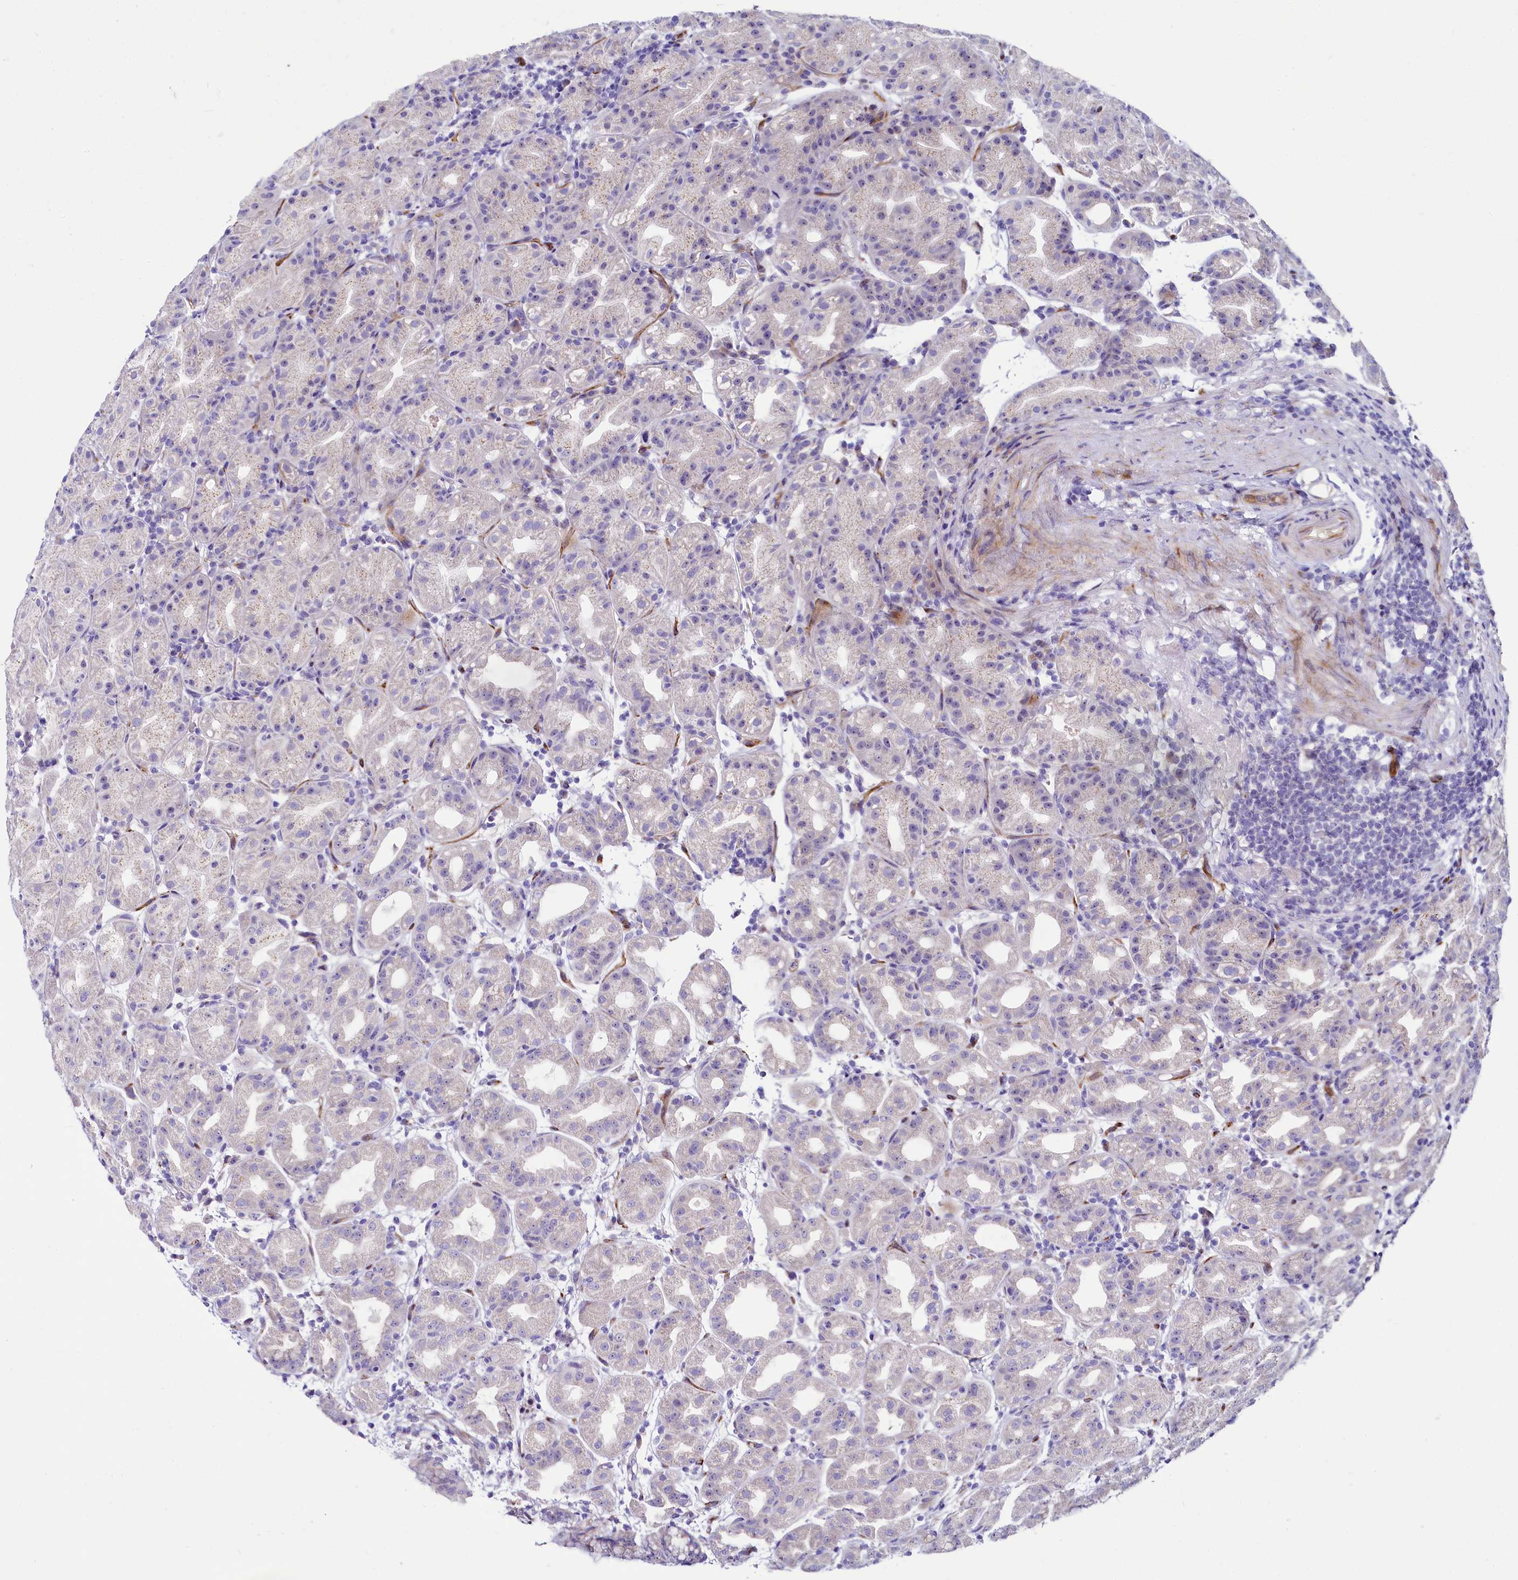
{"staining": {"intensity": "weak", "quantity": "<25%", "location": "cytoplasmic/membranous,nuclear"}, "tissue": "stomach", "cell_type": "Glandular cells", "image_type": "normal", "snomed": [{"axis": "morphology", "description": "Normal tissue, NOS"}, {"axis": "topography", "description": "Stomach"}], "caption": "This is an immunohistochemistry photomicrograph of benign human stomach. There is no expression in glandular cells.", "gene": "SH3TC2", "patient": {"sex": "female", "age": 79}}